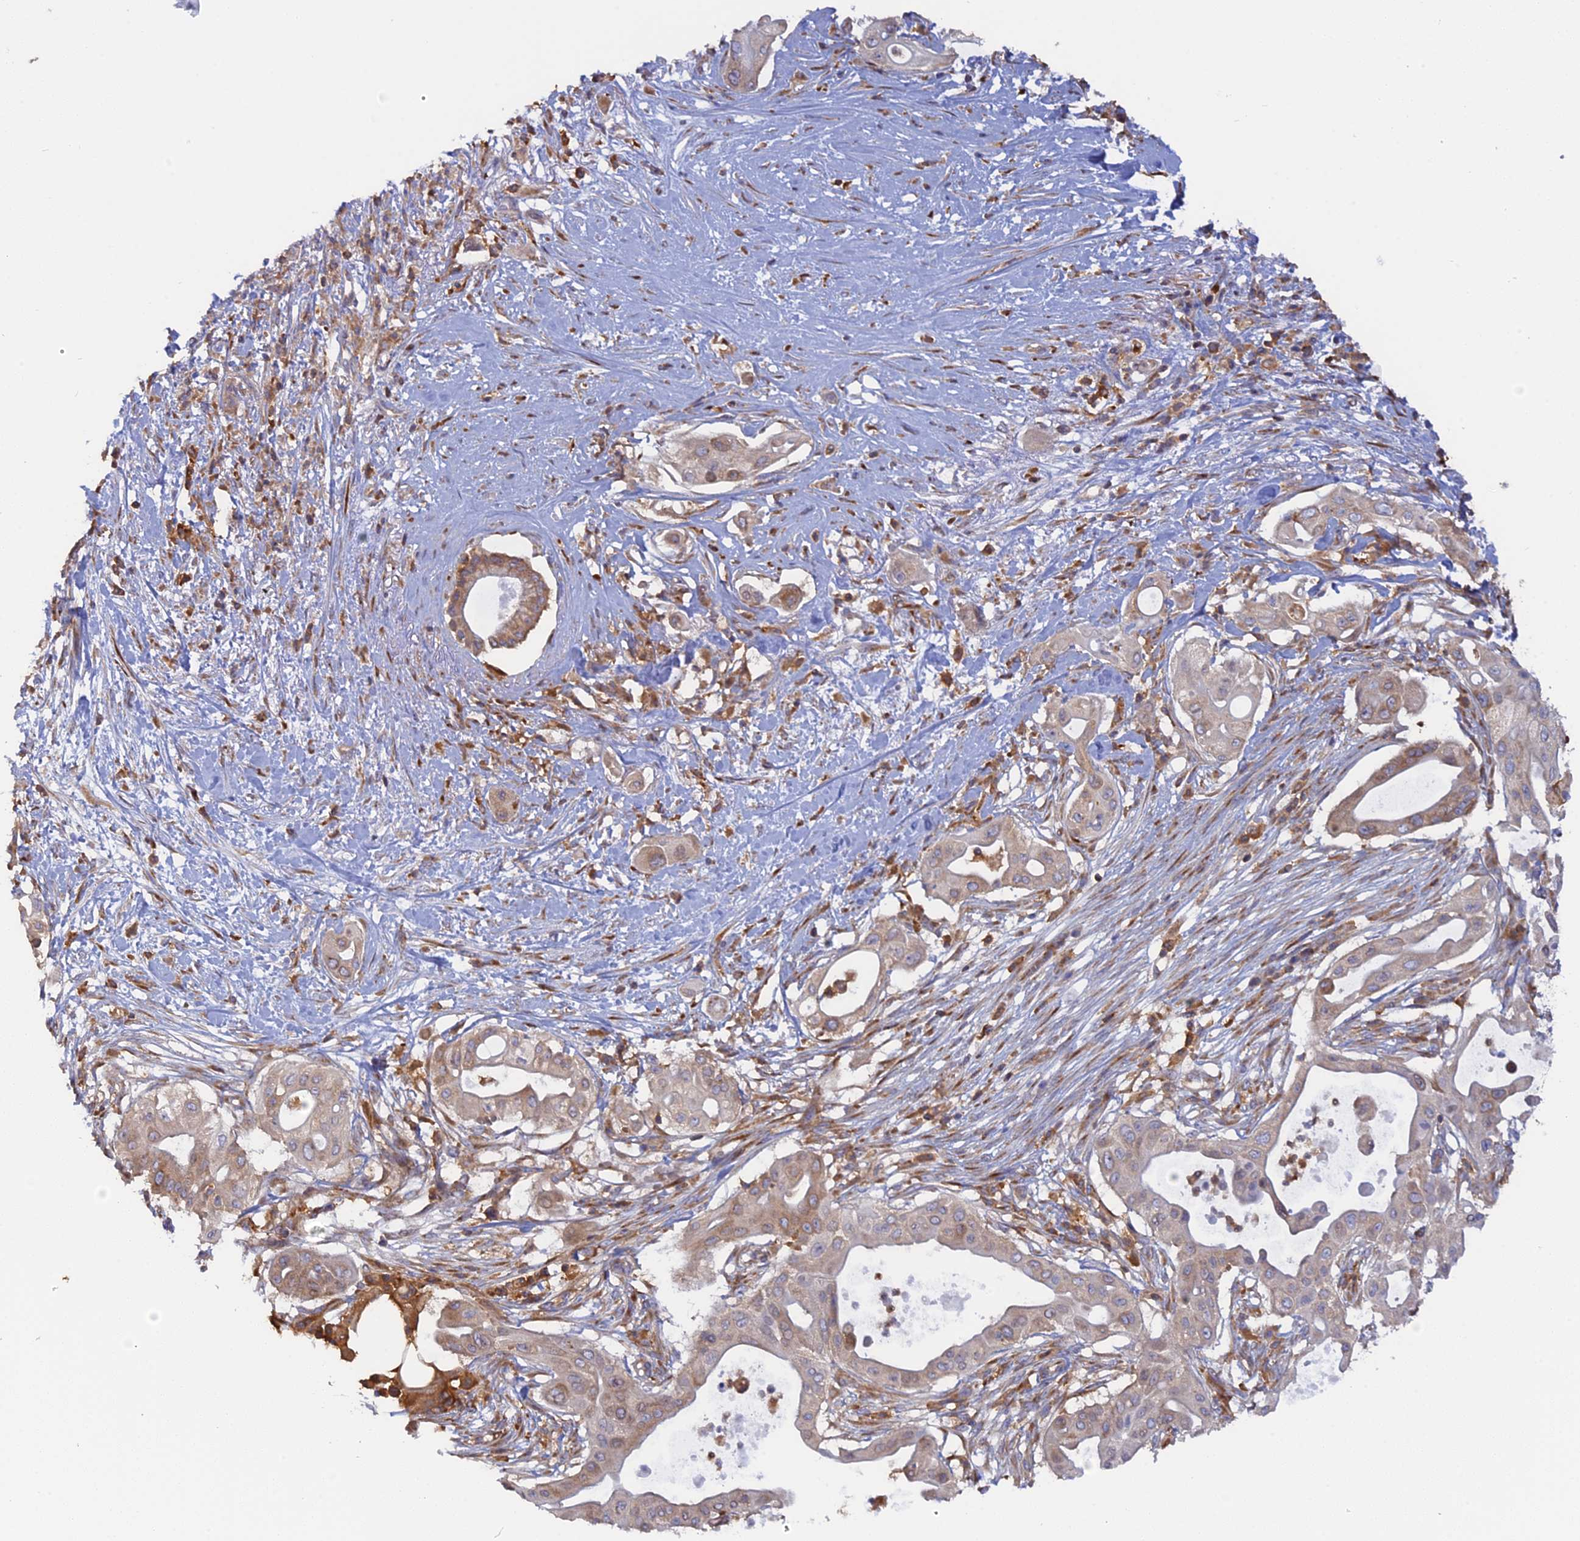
{"staining": {"intensity": "moderate", "quantity": "25%-75%", "location": "cytoplasmic/membranous"}, "tissue": "pancreatic cancer", "cell_type": "Tumor cells", "image_type": "cancer", "snomed": [{"axis": "morphology", "description": "Adenocarcinoma, NOS"}, {"axis": "topography", "description": "Pancreas"}], "caption": "About 25%-75% of tumor cells in human pancreatic adenocarcinoma show moderate cytoplasmic/membranous protein positivity as visualized by brown immunohistochemical staining.", "gene": "GMIP", "patient": {"sex": "male", "age": 68}}